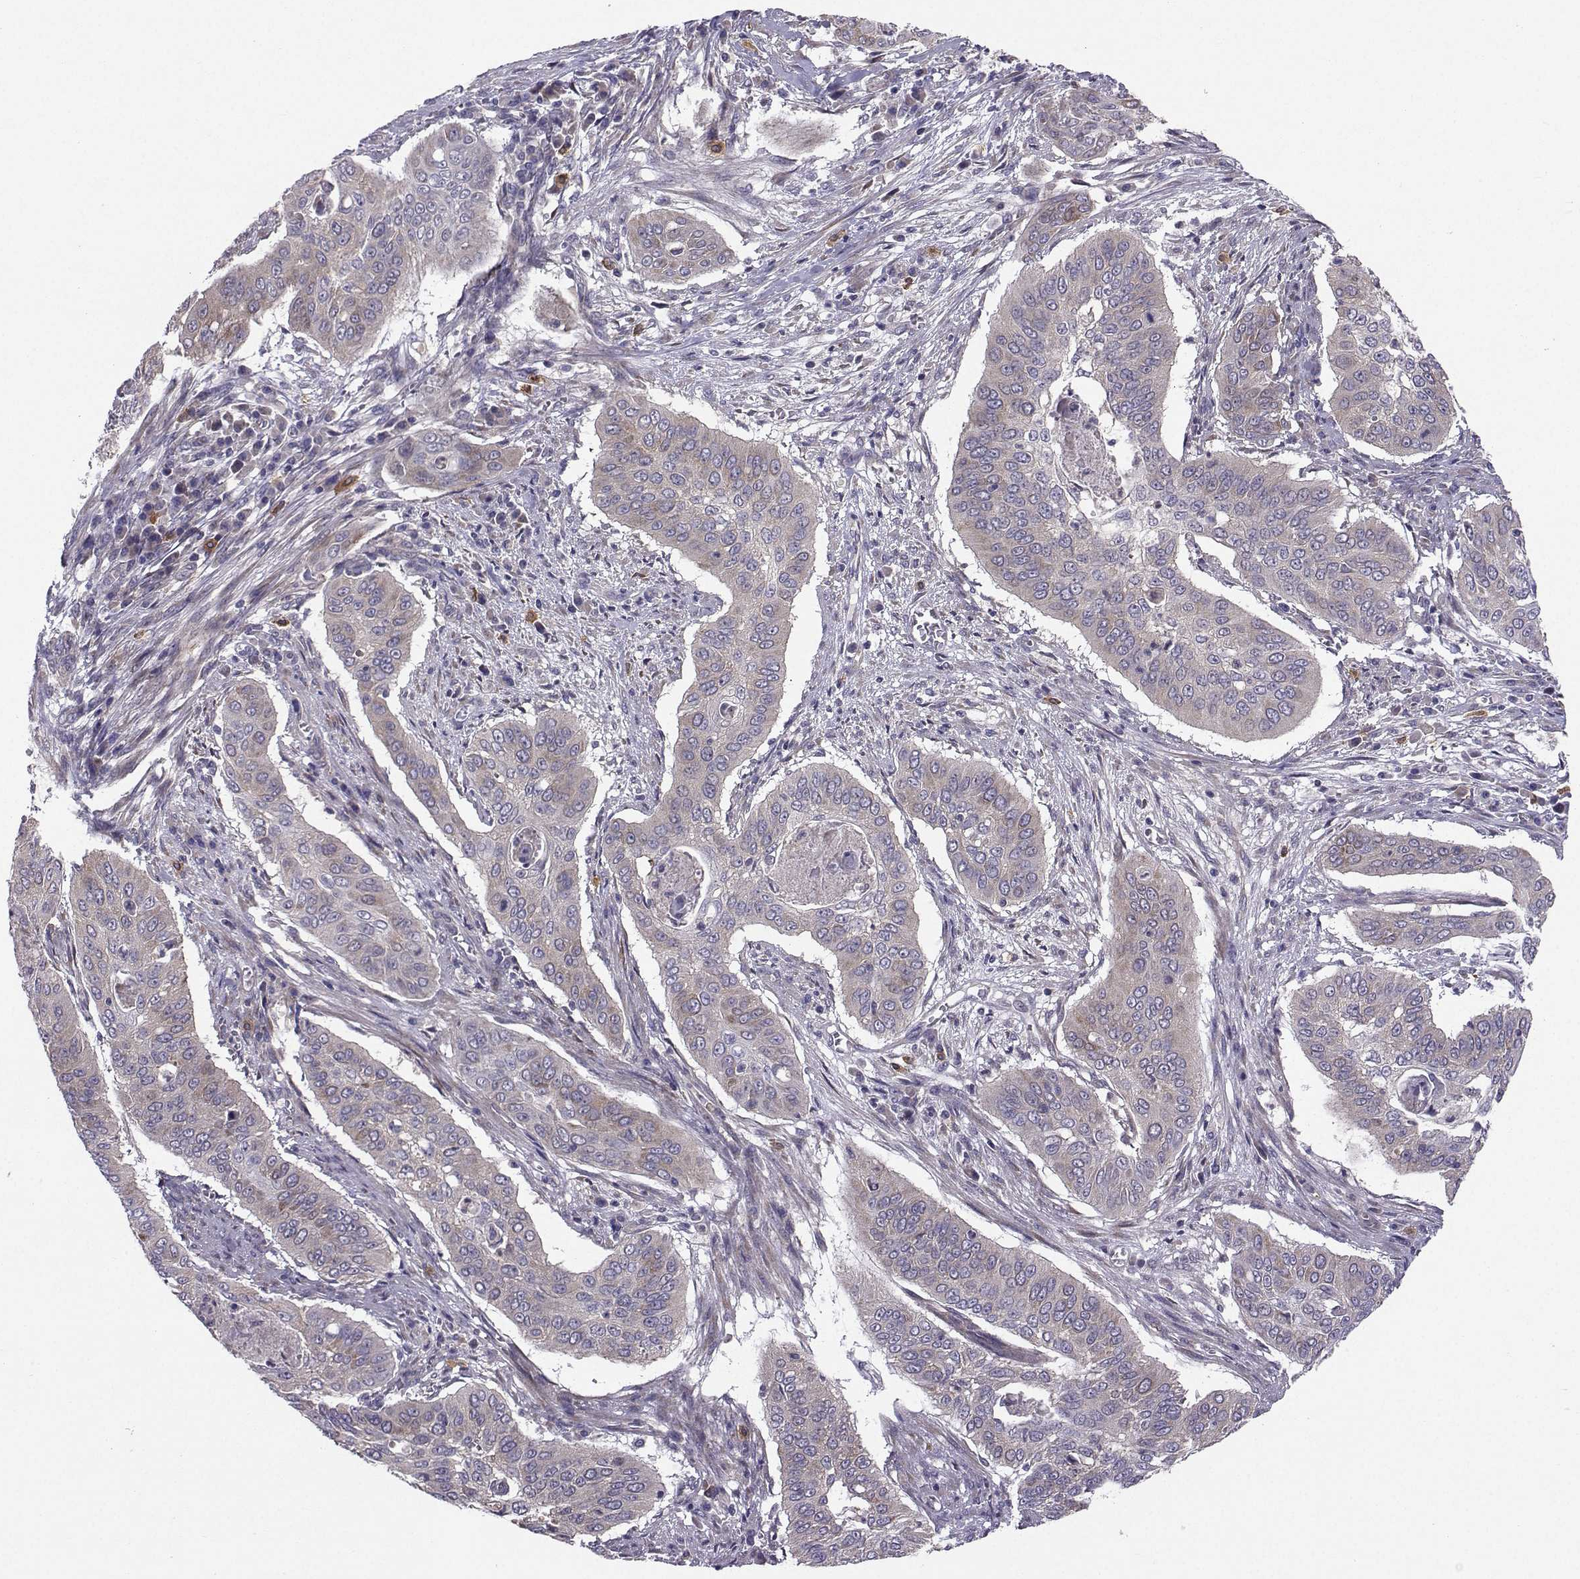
{"staining": {"intensity": "weak", "quantity": "25%-75%", "location": "cytoplasmic/membranous"}, "tissue": "cervical cancer", "cell_type": "Tumor cells", "image_type": "cancer", "snomed": [{"axis": "morphology", "description": "Squamous cell carcinoma, NOS"}, {"axis": "topography", "description": "Cervix"}], "caption": "Weak cytoplasmic/membranous protein expression is present in about 25%-75% of tumor cells in cervical cancer.", "gene": "STXBP5", "patient": {"sex": "female", "age": 39}}